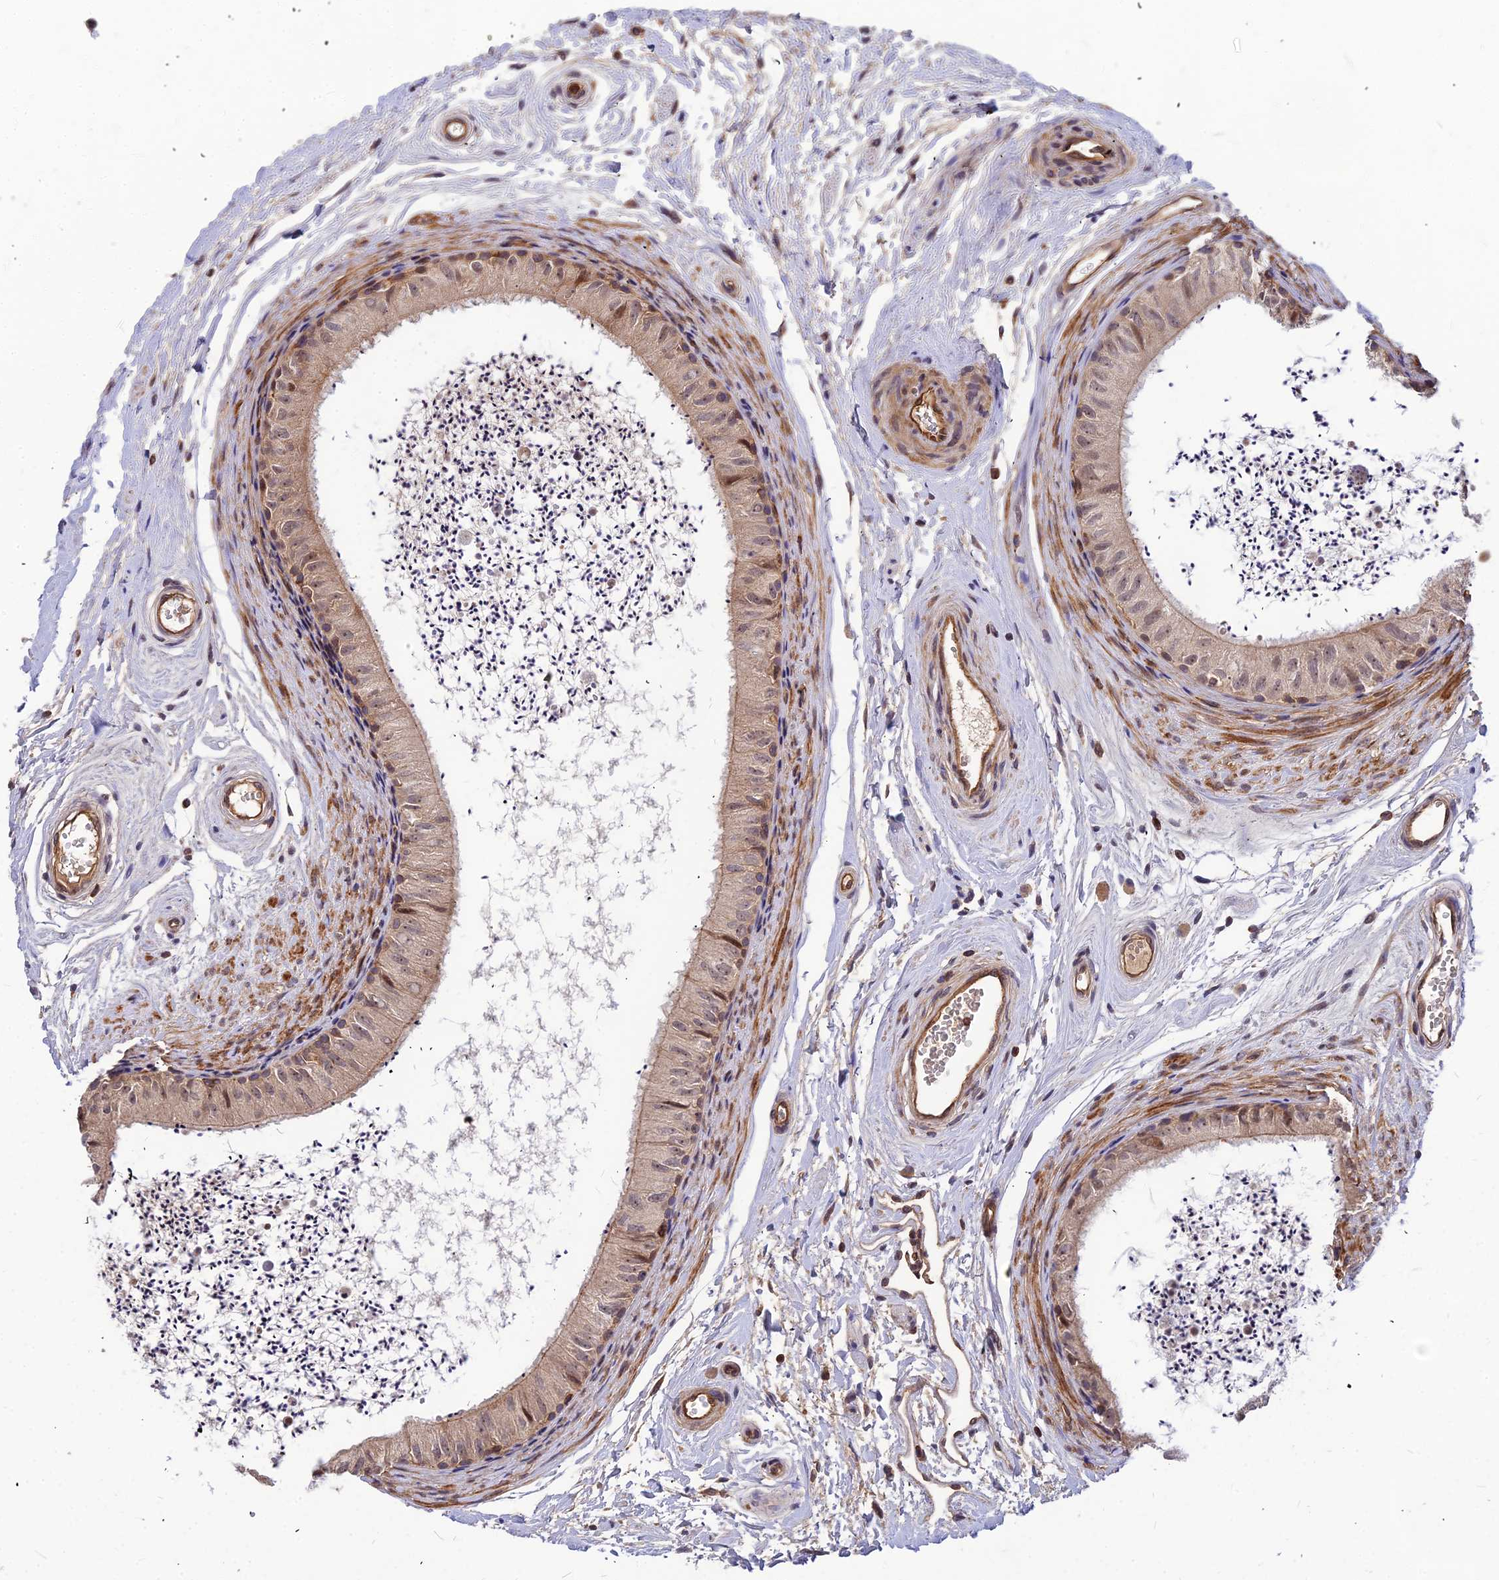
{"staining": {"intensity": "moderate", "quantity": ">75%", "location": "cytoplasmic/membranous,nuclear"}, "tissue": "epididymis", "cell_type": "Glandular cells", "image_type": "normal", "snomed": [{"axis": "morphology", "description": "Normal tissue, NOS"}, {"axis": "topography", "description": "Epididymis"}], "caption": "The immunohistochemical stain shows moderate cytoplasmic/membranous,nuclear positivity in glandular cells of unremarkable epididymis. (brown staining indicates protein expression, while blue staining denotes nuclei).", "gene": "ZNF467", "patient": {"sex": "male", "age": 56}}